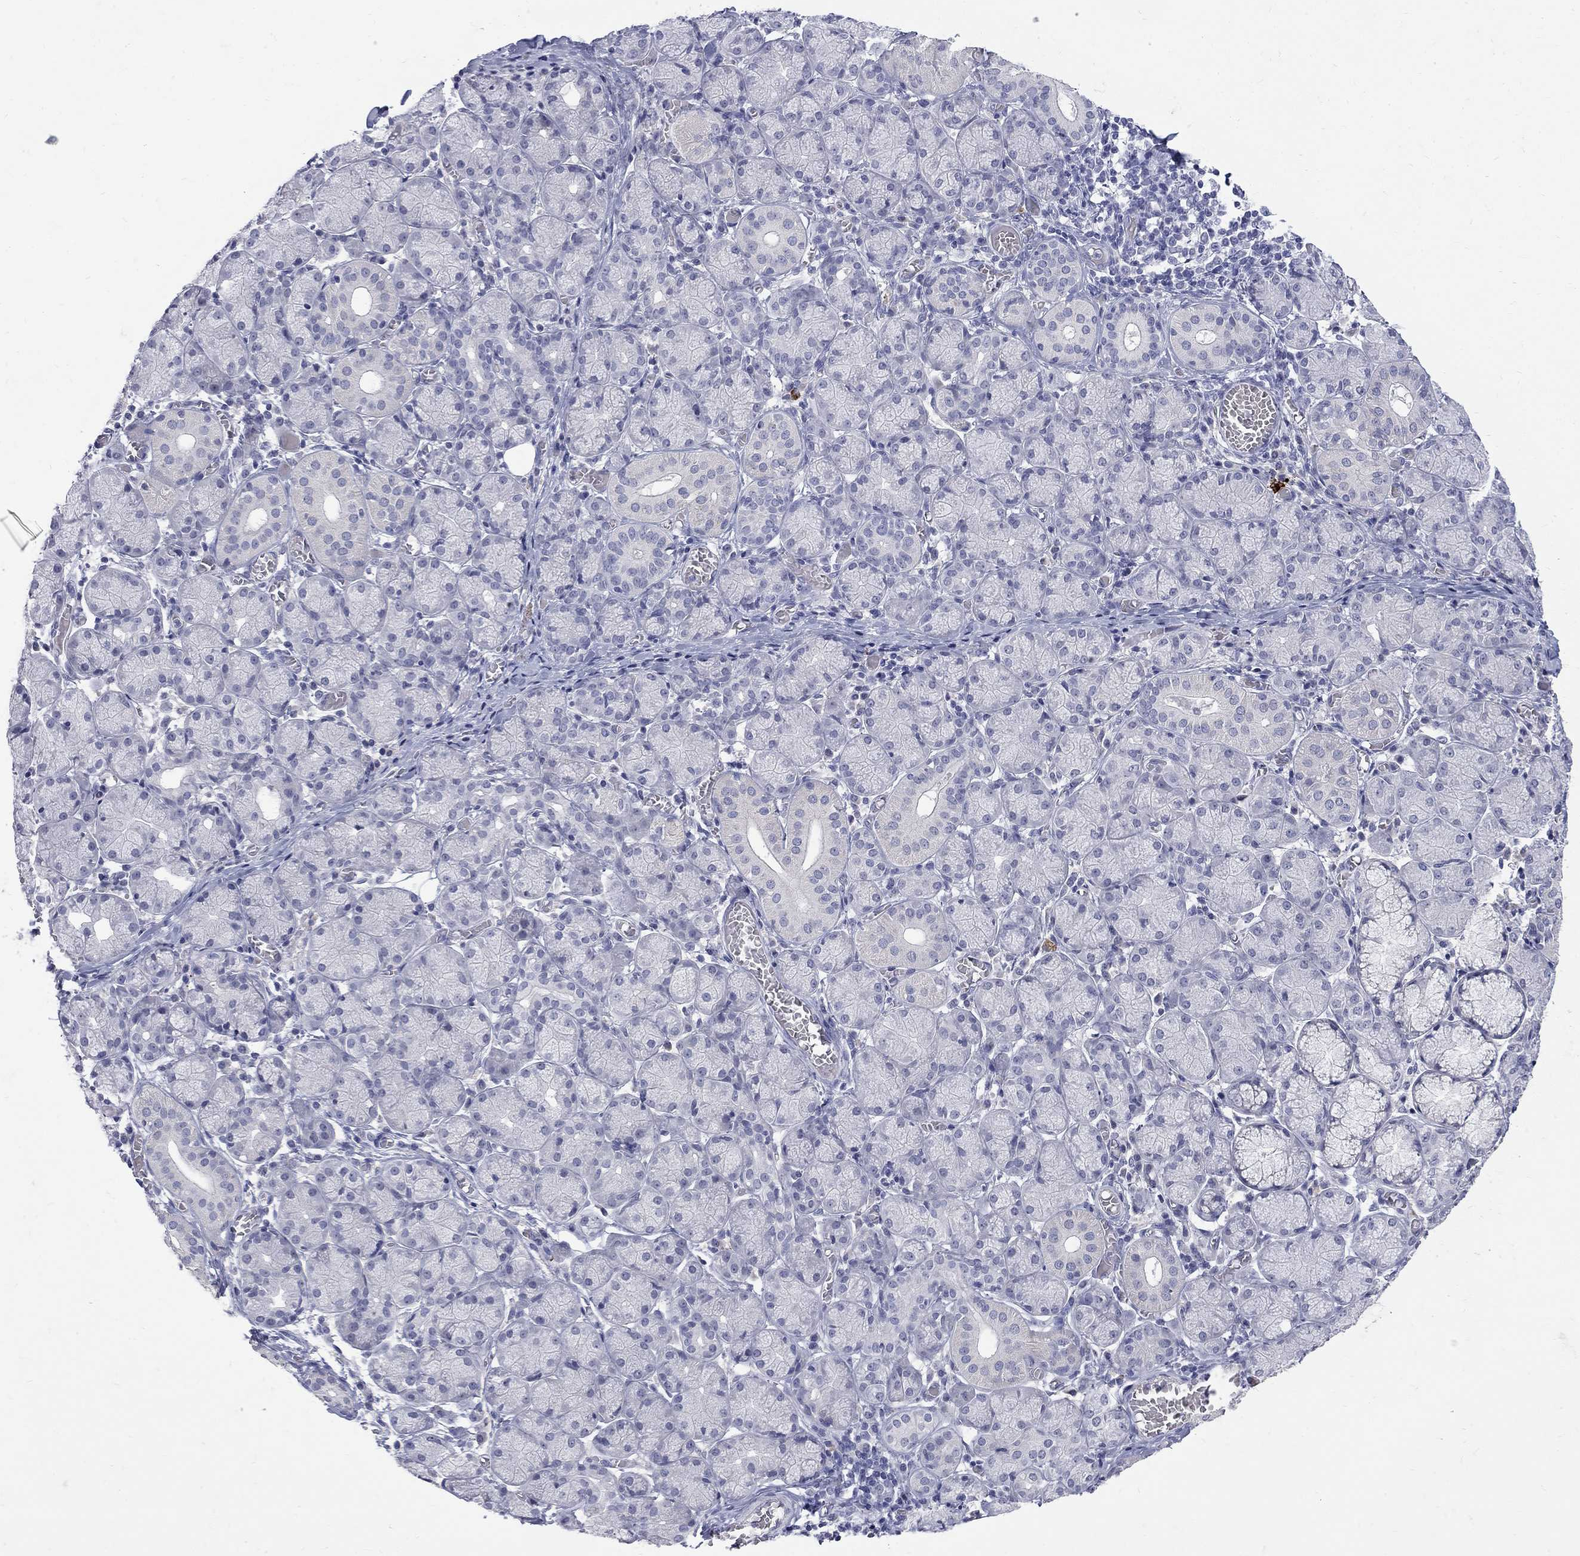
{"staining": {"intensity": "negative", "quantity": "none", "location": "none"}, "tissue": "salivary gland", "cell_type": "Glandular cells", "image_type": "normal", "snomed": [{"axis": "morphology", "description": "Normal tissue, NOS"}, {"axis": "topography", "description": "Salivary gland"}, {"axis": "topography", "description": "Peripheral nerve tissue"}], "caption": "The immunohistochemistry (IHC) photomicrograph has no significant positivity in glandular cells of salivary gland. (Immunohistochemistry, brightfield microscopy, high magnification).", "gene": "CTNND2", "patient": {"sex": "female", "age": 24}}